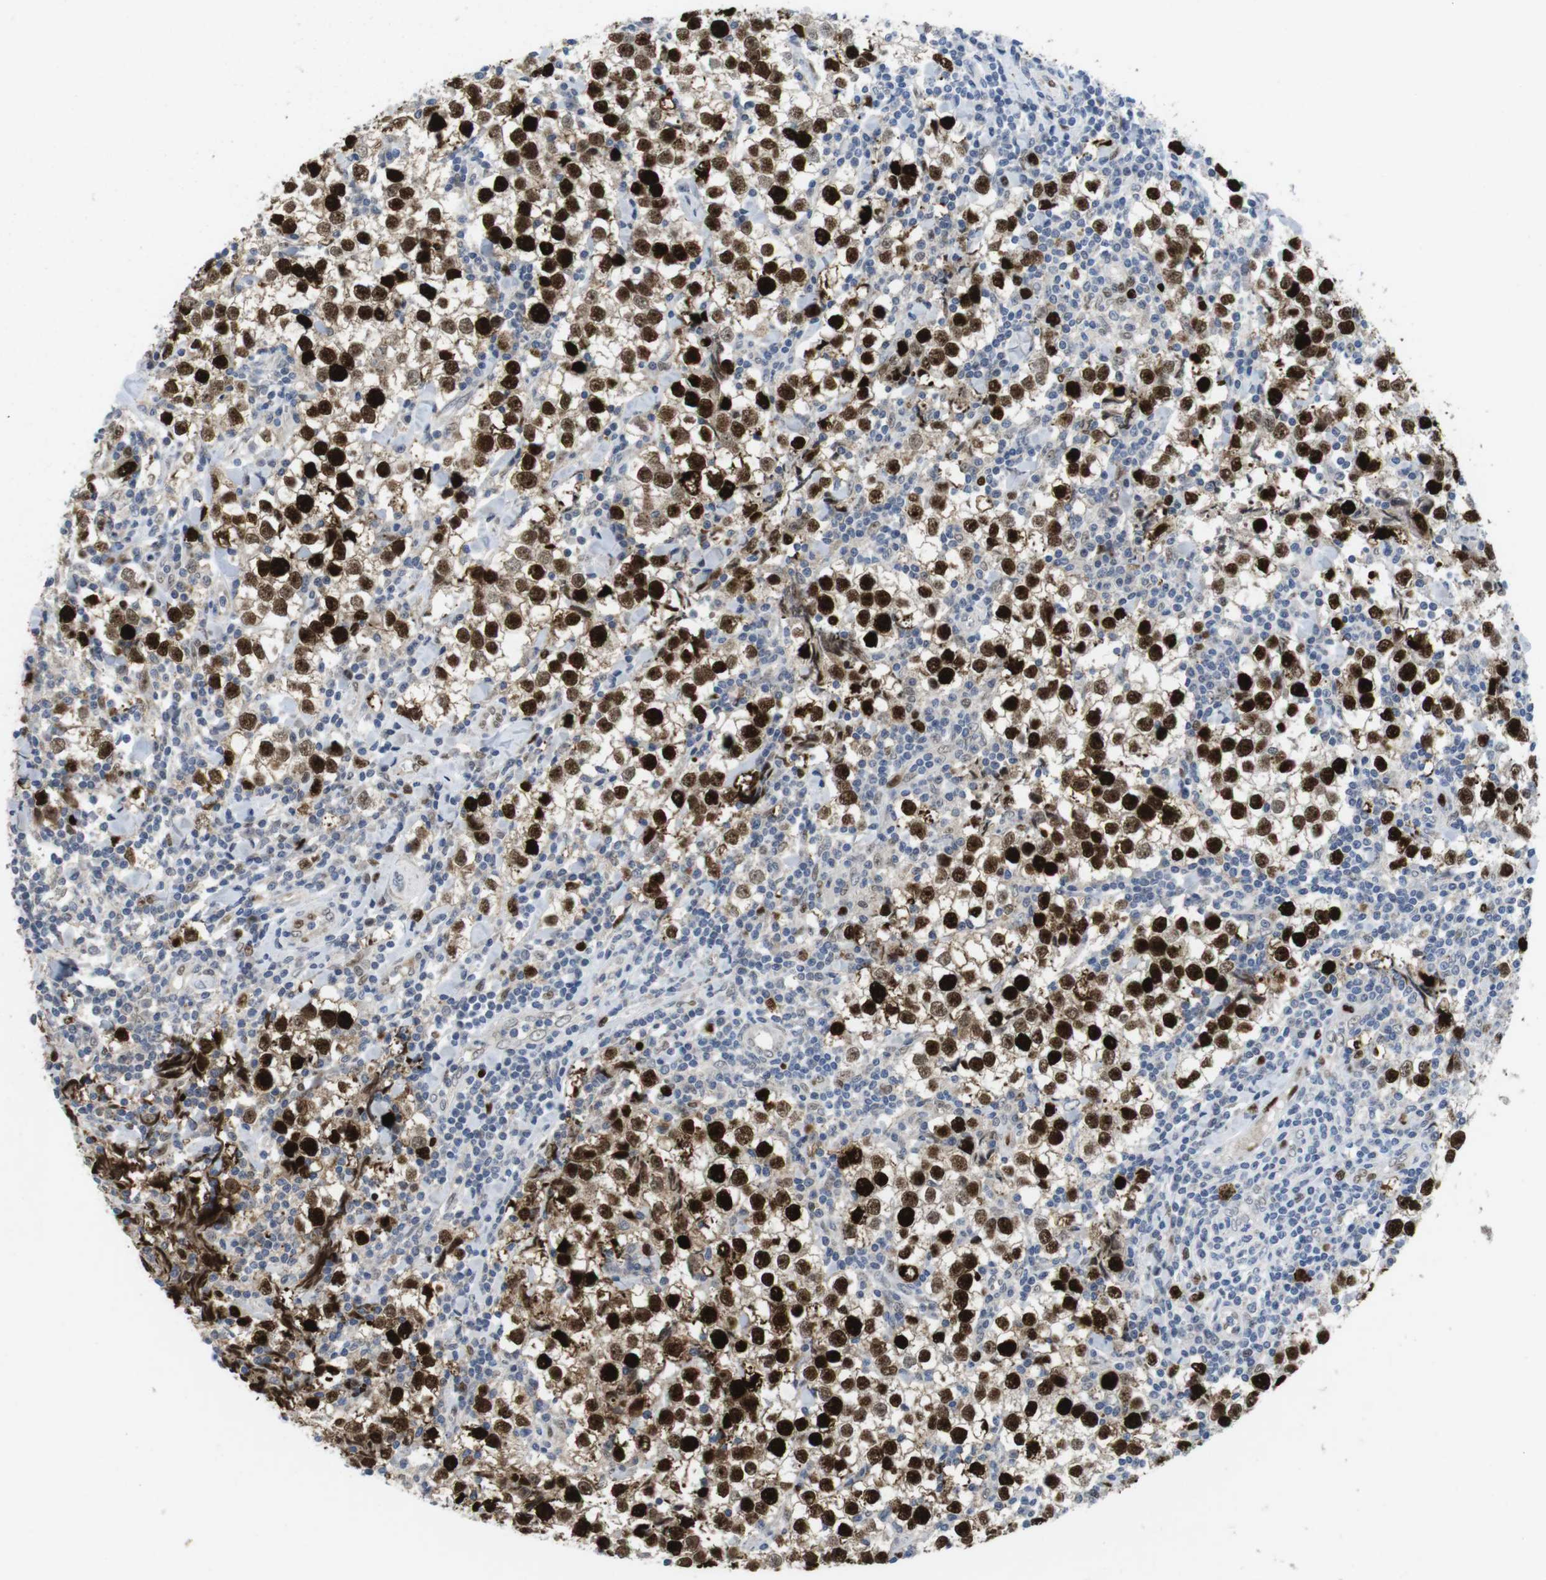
{"staining": {"intensity": "strong", "quantity": ">75%", "location": "nuclear"}, "tissue": "testis cancer", "cell_type": "Tumor cells", "image_type": "cancer", "snomed": [{"axis": "morphology", "description": "Seminoma, NOS"}, {"axis": "morphology", "description": "Carcinoma, Embryonal, NOS"}, {"axis": "topography", "description": "Testis"}], "caption": "Protein staining by IHC reveals strong nuclear staining in about >75% of tumor cells in testis cancer. (brown staining indicates protein expression, while blue staining denotes nuclei).", "gene": "KPNA2", "patient": {"sex": "male", "age": 36}}